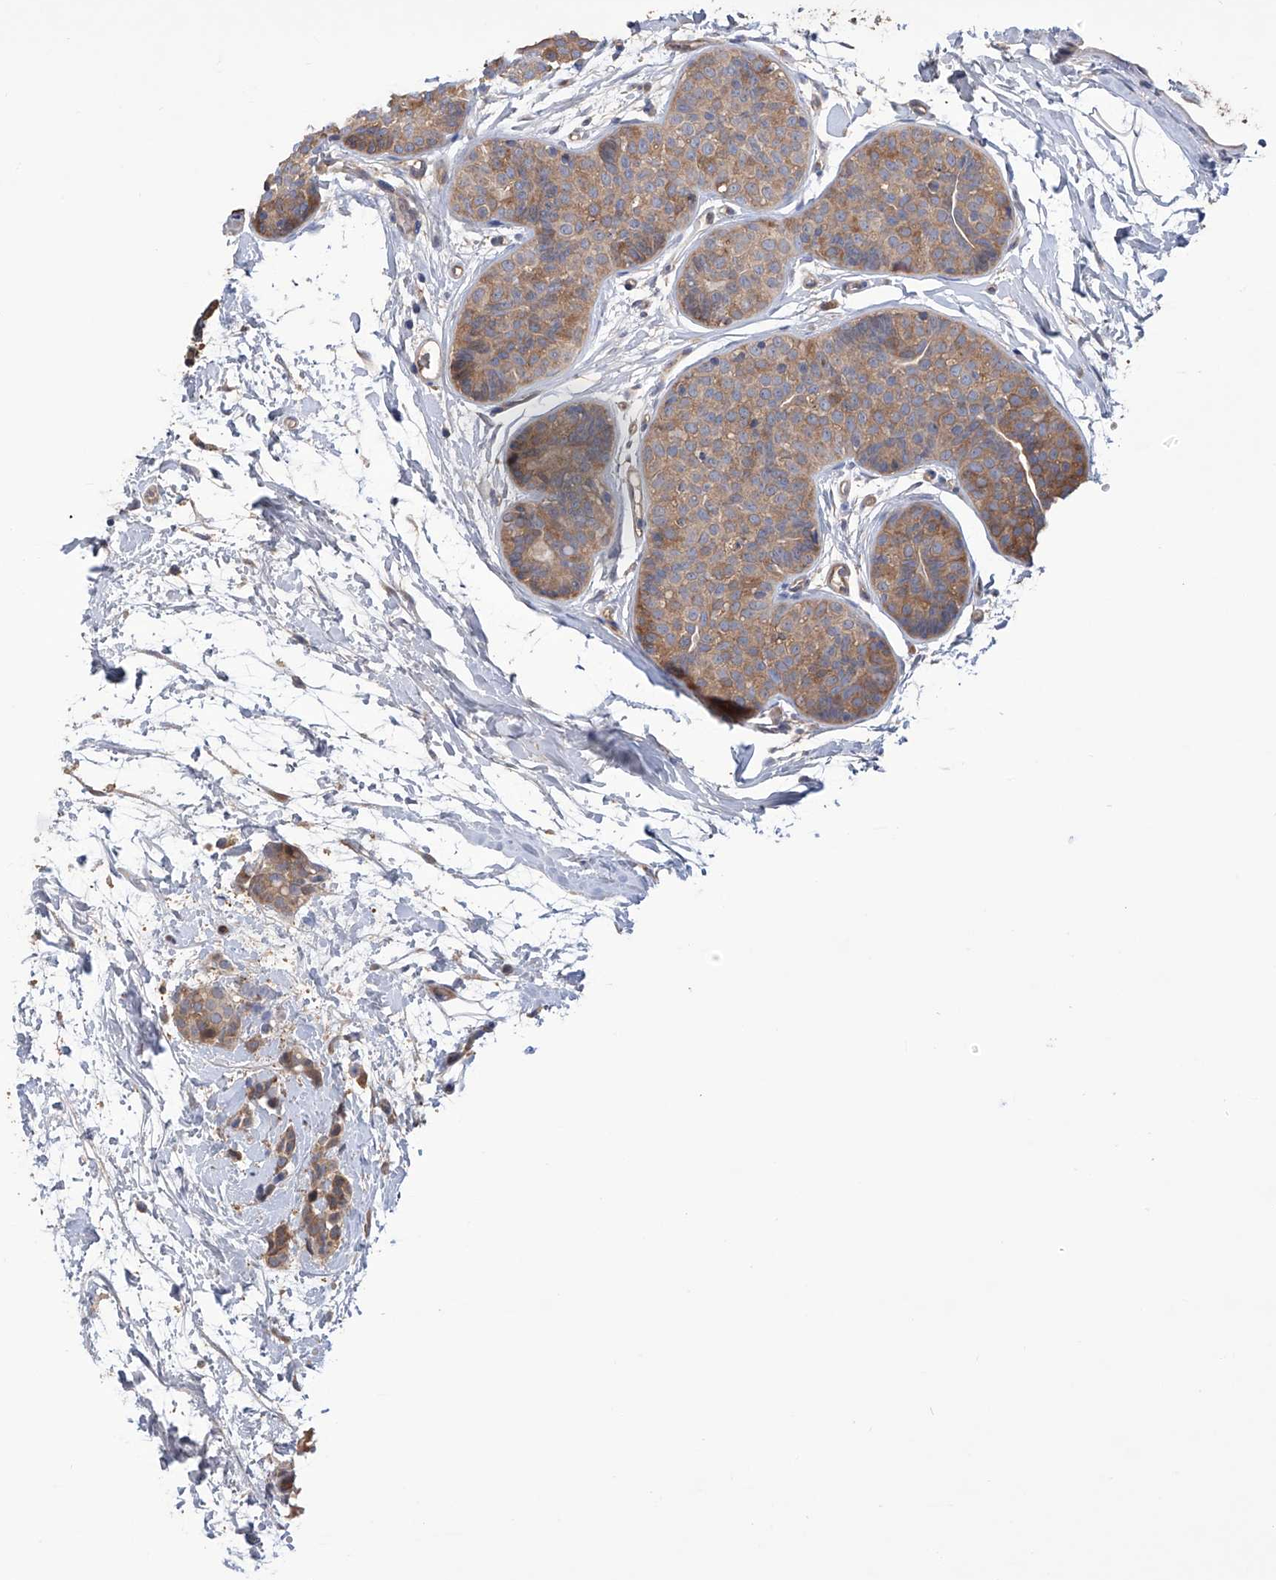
{"staining": {"intensity": "moderate", "quantity": ">75%", "location": "cytoplasmic/membranous"}, "tissue": "breast cancer", "cell_type": "Tumor cells", "image_type": "cancer", "snomed": [{"axis": "morphology", "description": "Lobular carcinoma, in situ"}, {"axis": "morphology", "description": "Lobular carcinoma"}, {"axis": "topography", "description": "Breast"}], "caption": "Immunohistochemical staining of breast cancer (lobular carcinoma in situ) demonstrates moderate cytoplasmic/membranous protein expression in approximately >75% of tumor cells.", "gene": "NUDT17", "patient": {"sex": "female", "age": 41}}